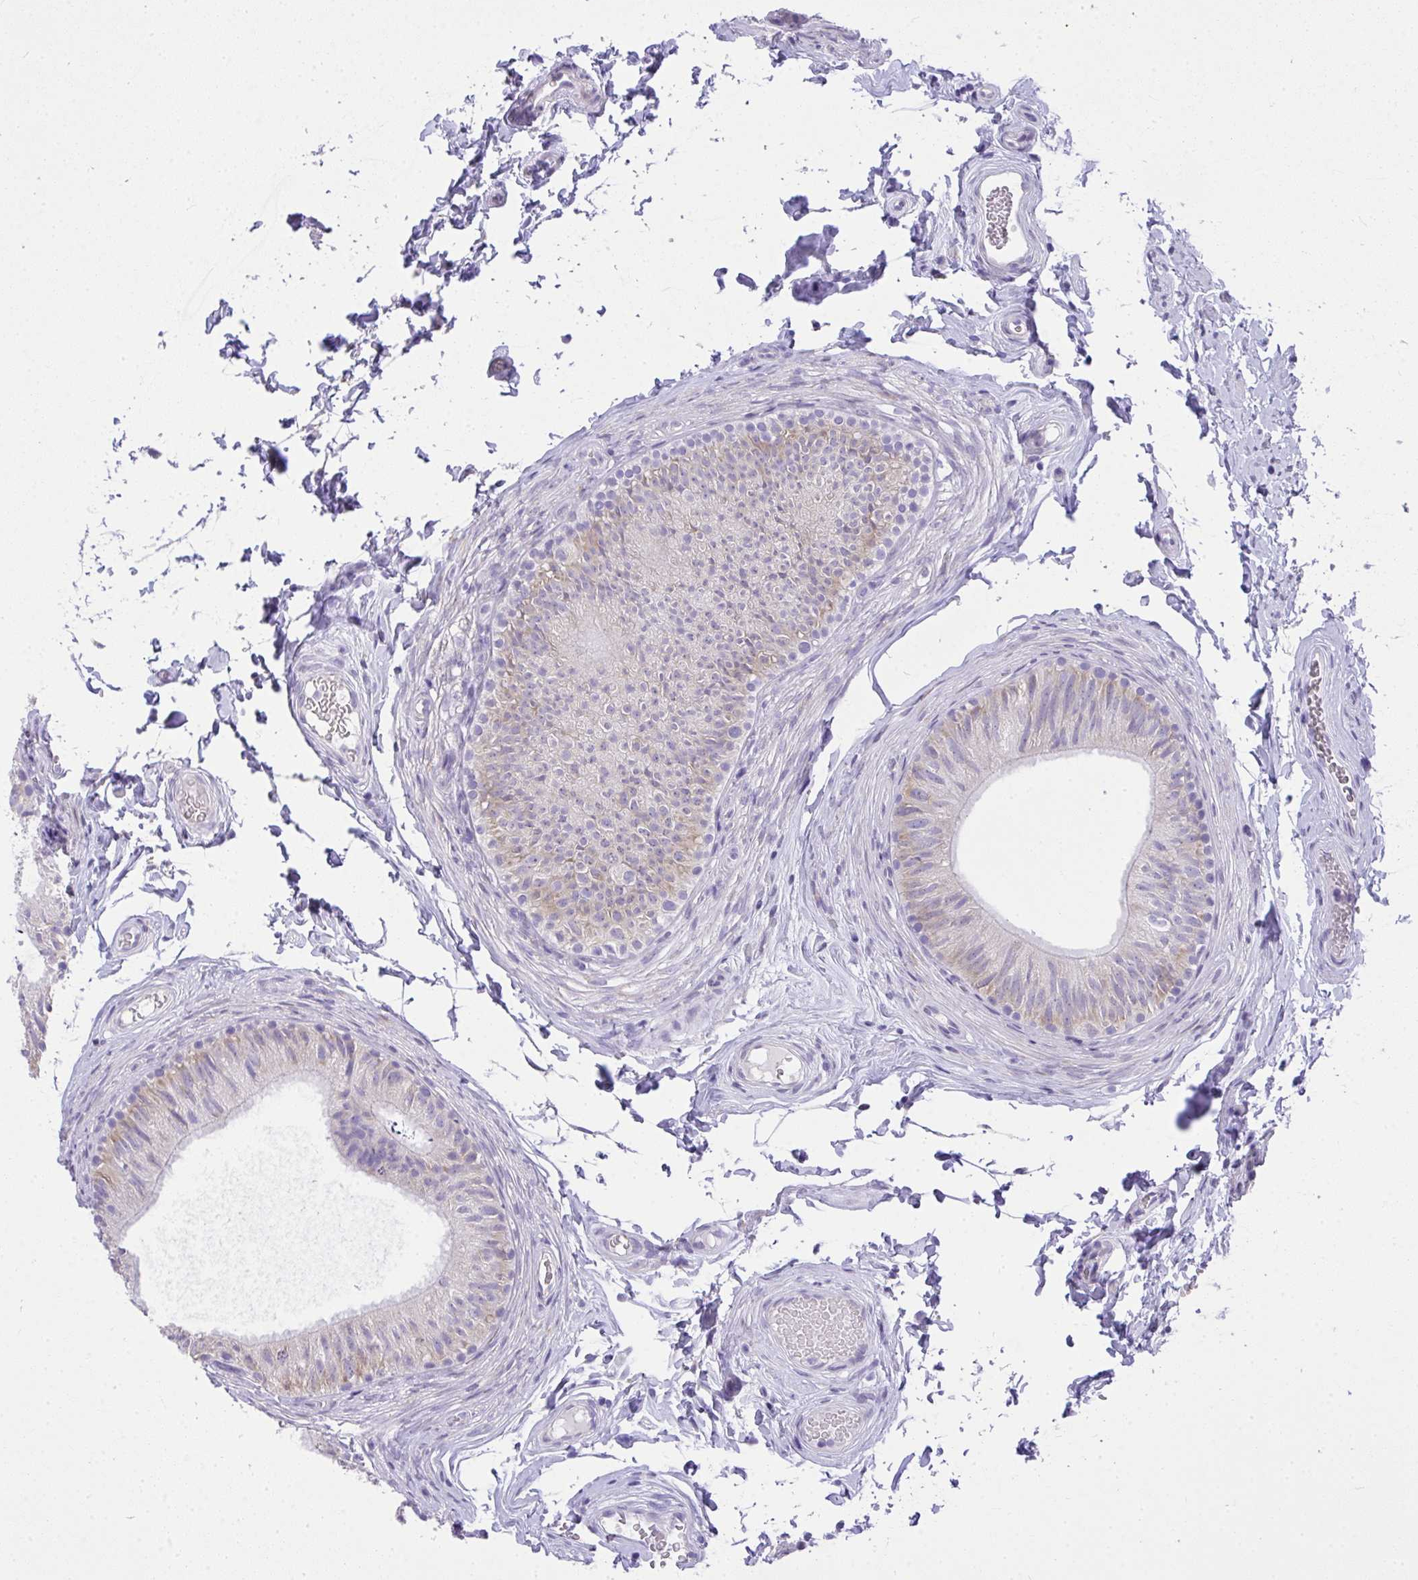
{"staining": {"intensity": "weak", "quantity": "<25%", "location": "cytoplasmic/membranous"}, "tissue": "epididymis", "cell_type": "Glandular cells", "image_type": "normal", "snomed": [{"axis": "morphology", "description": "Normal tissue, NOS"}, {"axis": "topography", "description": "Epididymis, spermatic cord, NOS"}, {"axis": "topography", "description": "Epididymis"}, {"axis": "topography", "description": "Peripheral nerve tissue"}], "caption": "The IHC histopathology image has no significant expression in glandular cells of epididymis. (Stains: DAB (3,3'-diaminobenzidine) IHC with hematoxylin counter stain, Microscopy: brightfield microscopy at high magnification).", "gene": "ADRA2C", "patient": {"sex": "male", "age": 29}}